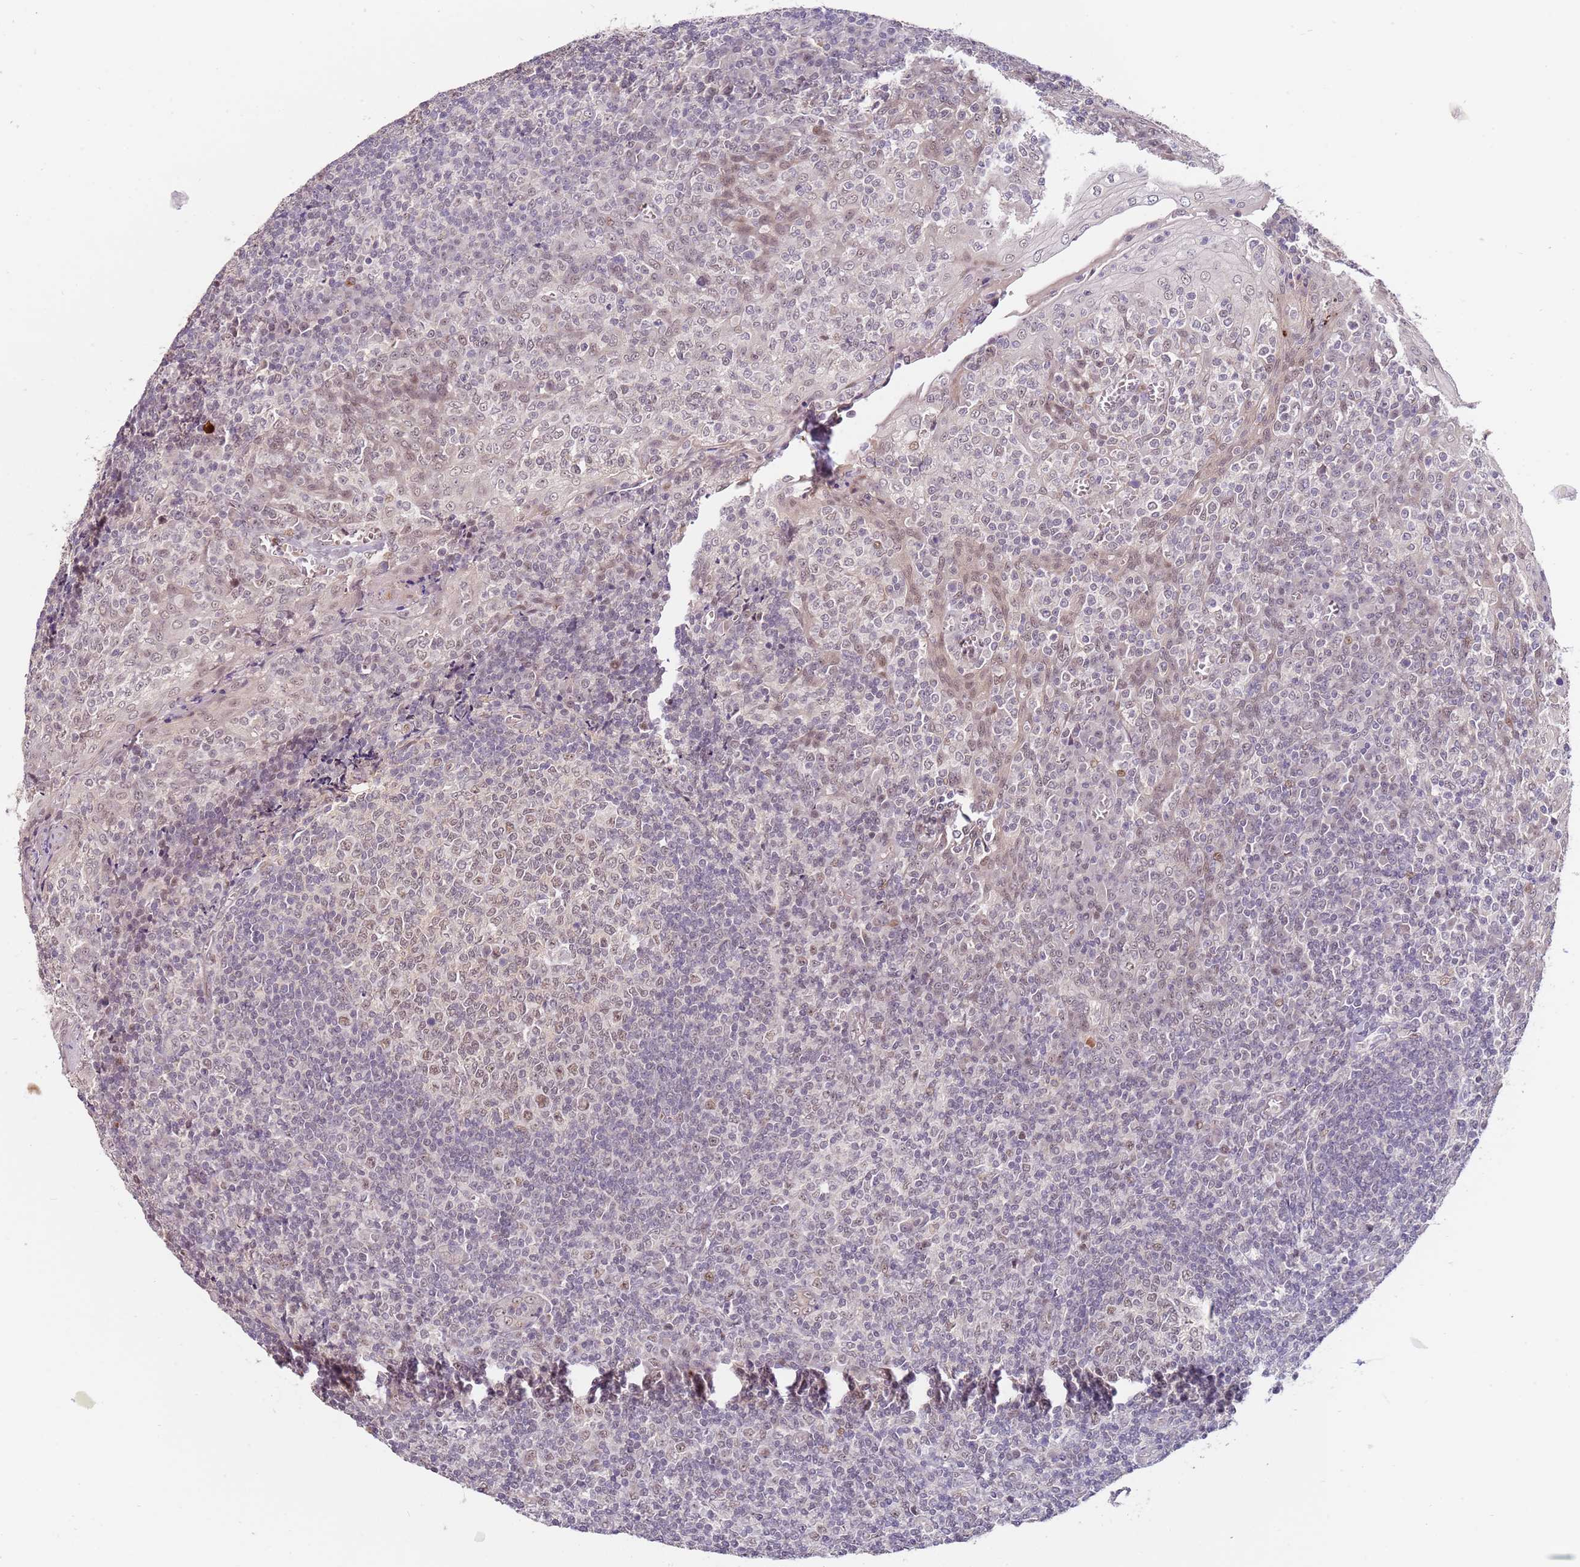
{"staining": {"intensity": "weak", "quantity": "25%-75%", "location": "nuclear"}, "tissue": "tonsil", "cell_type": "Germinal center cells", "image_type": "normal", "snomed": [{"axis": "morphology", "description": "Normal tissue, NOS"}, {"axis": "topography", "description": "Tonsil"}], "caption": "Normal tonsil shows weak nuclear expression in approximately 25%-75% of germinal center cells, visualized by immunohistochemistry. (Brightfield microscopy of DAB IHC at high magnification).", "gene": "LGALSL", "patient": {"sex": "female", "age": 19}}